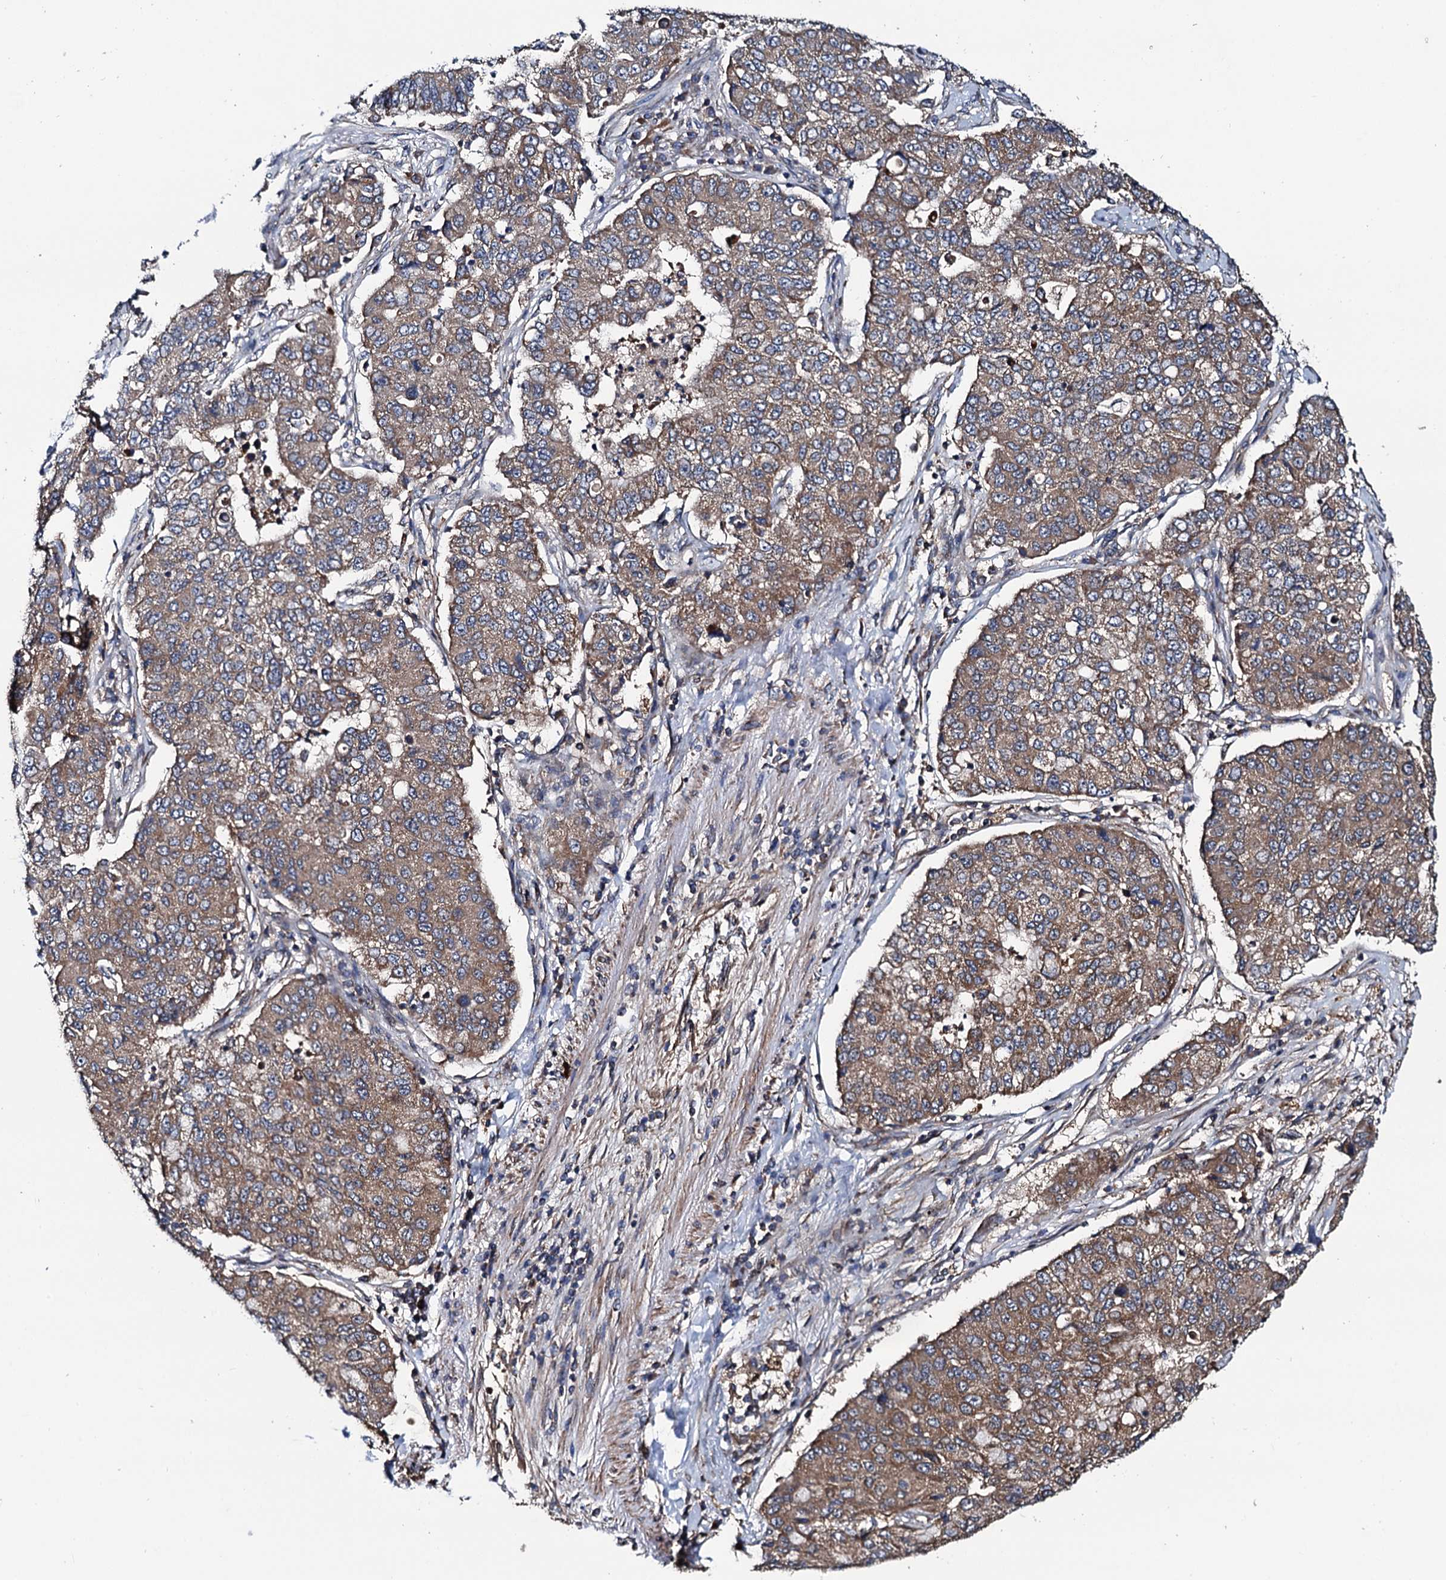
{"staining": {"intensity": "moderate", "quantity": ">75%", "location": "cytoplasmic/membranous"}, "tissue": "lung cancer", "cell_type": "Tumor cells", "image_type": "cancer", "snomed": [{"axis": "morphology", "description": "Squamous cell carcinoma, NOS"}, {"axis": "topography", "description": "Lung"}], "caption": "DAB immunohistochemical staining of human lung cancer (squamous cell carcinoma) exhibits moderate cytoplasmic/membranous protein expression in approximately >75% of tumor cells.", "gene": "NEK1", "patient": {"sex": "male", "age": 74}}